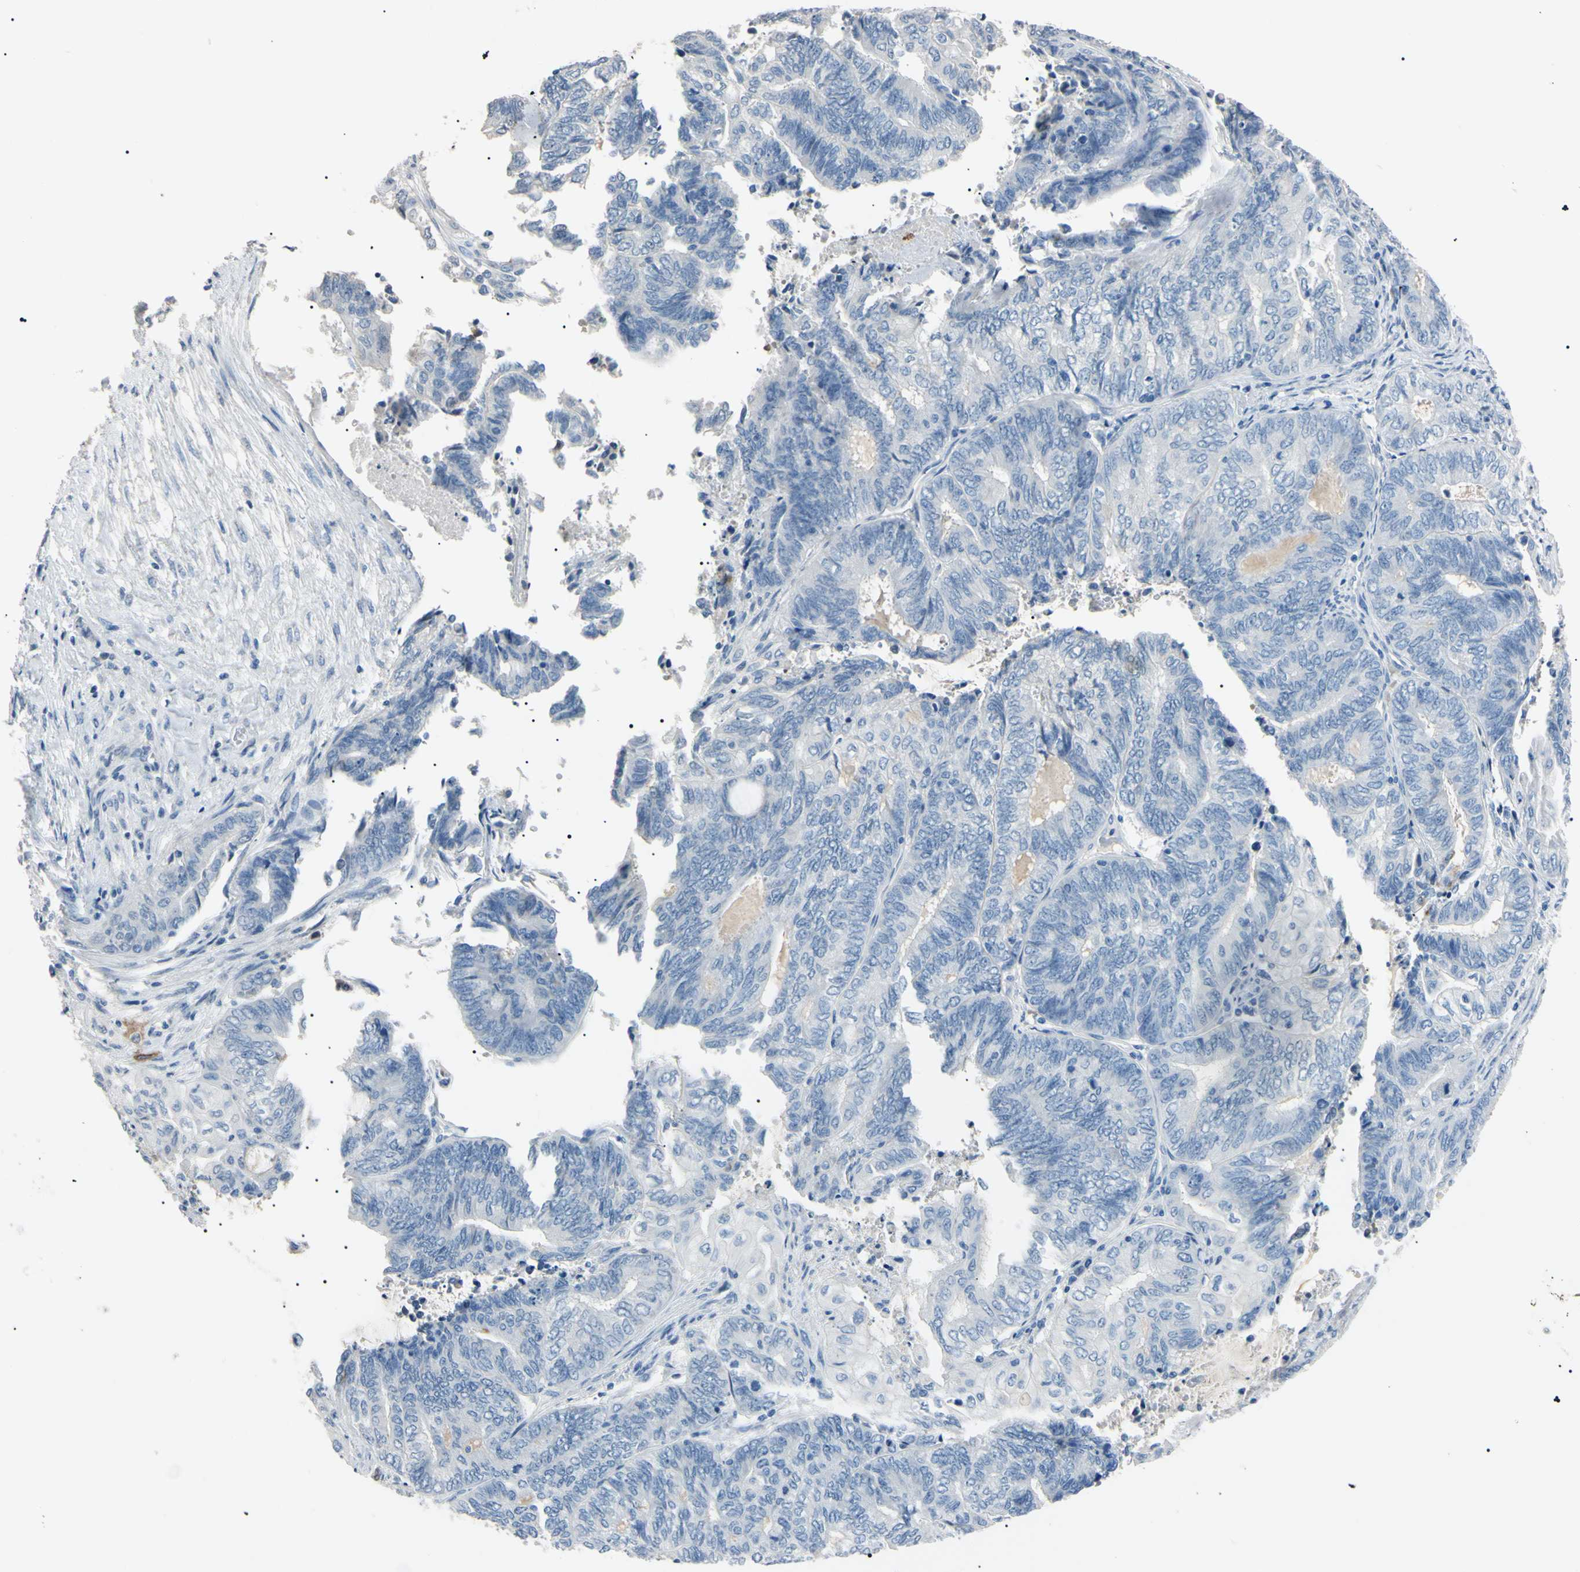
{"staining": {"intensity": "negative", "quantity": "none", "location": "none"}, "tissue": "endometrial cancer", "cell_type": "Tumor cells", "image_type": "cancer", "snomed": [{"axis": "morphology", "description": "Adenocarcinoma, NOS"}, {"axis": "topography", "description": "Uterus"}, {"axis": "topography", "description": "Endometrium"}], "caption": "Protein analysis of adenocarcinoma (endometrial) displays no significant positivity in tumor cells.", "gene": "CGB3", "patient": {"sex": "female", "age": 70}}